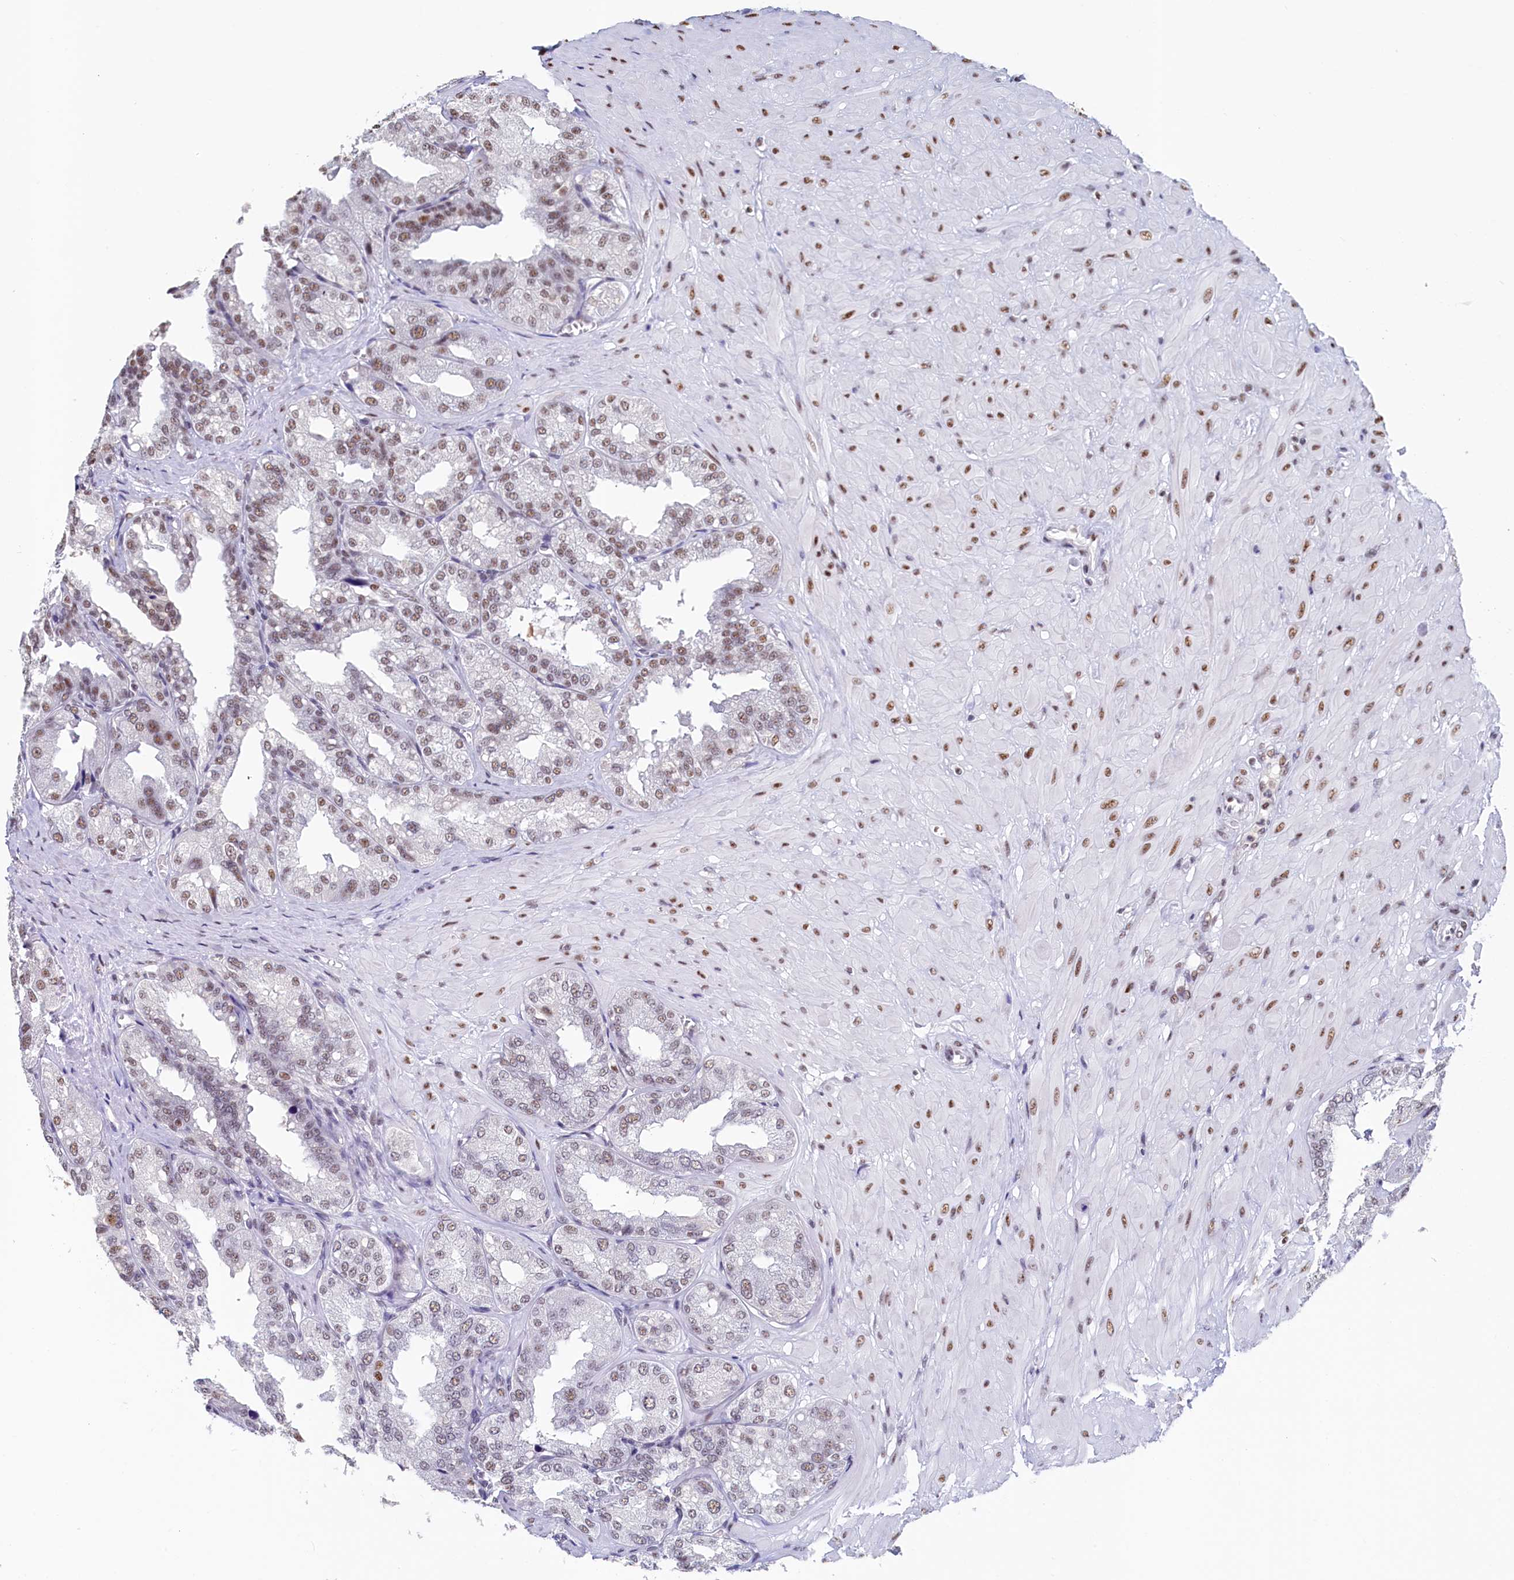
{"staining": {"intensity": "moderate", "quantity": "<25%", "location": "nuclear"}, "tissue": "seminal vesicle", "cell_type": "Glandular cells", "image_type": "normal", "snomed": [{"axis": "morphology", "description": "Normal tissue, NOS"}, {"axis": "topography", "description": "Prostate"}, {"axis": "topography", "description": "Seminal veicle"}], "caption": "Protein staining of normal seminal vesicle demonstrates moderate nuclear staining in about <25% of glandular cells.", "gene": "MOSPD3", "patient": {"sex": "male", "age": 51}}